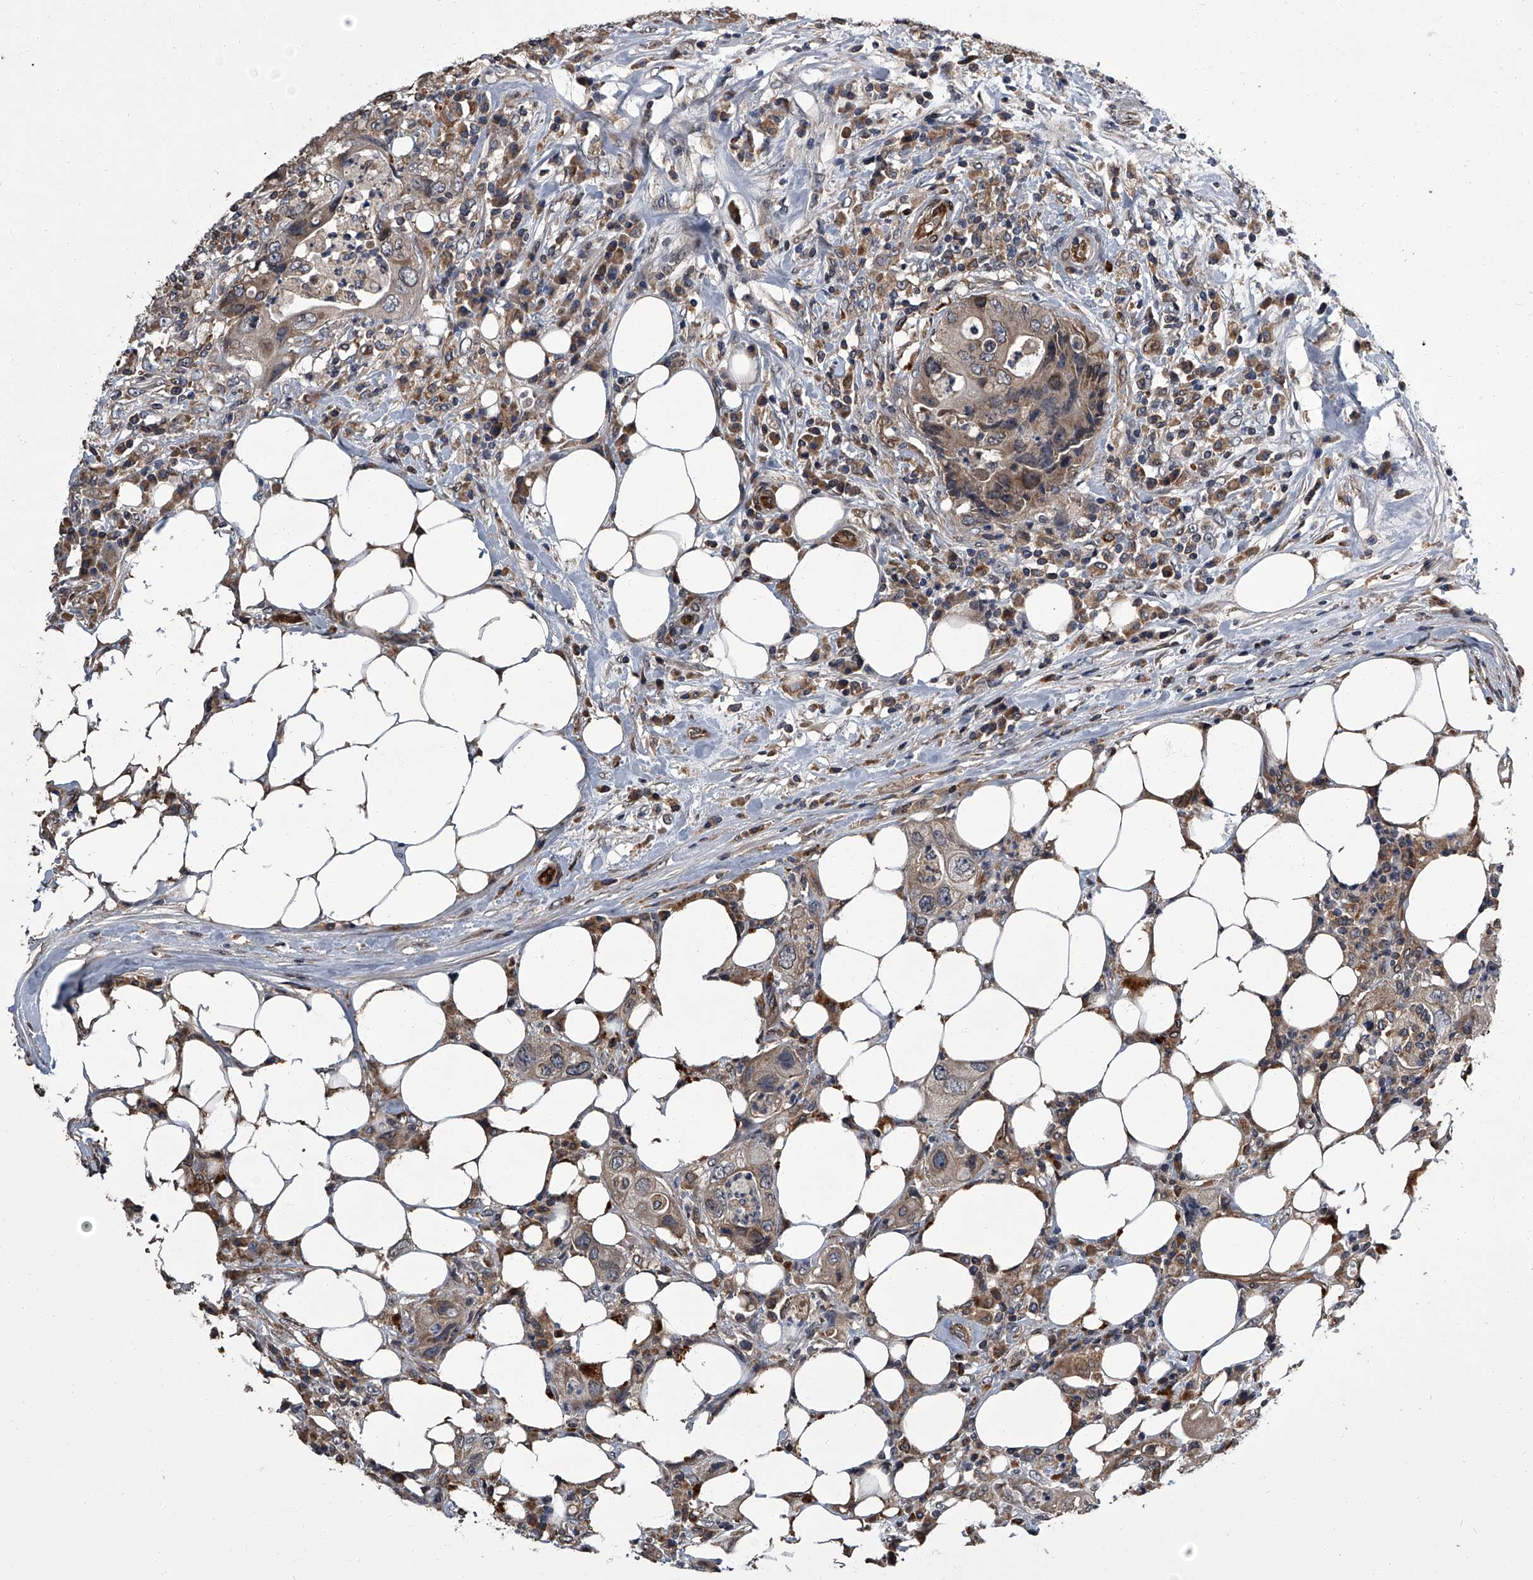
{"staining": {"intensity": "moderate", "quantity": "<25%", "location": "cytoplasmic/membranous"}, "tissue": "colorectal cancer", "cell_type": "Tumor cells", "image_type": "cancer", "snomed": [{"axis": "morphology", "description": "Adenocarcinoma, NOS"}, {"axis": "topography", "description": "Colon"}], "caption": "Human colorectal cancer (adenocarcinoma) stained with a protein marker displays moderate staining in tumor cells.", "gene": "LRRC8C", "patient": {"sex": "male", "age": 71}}